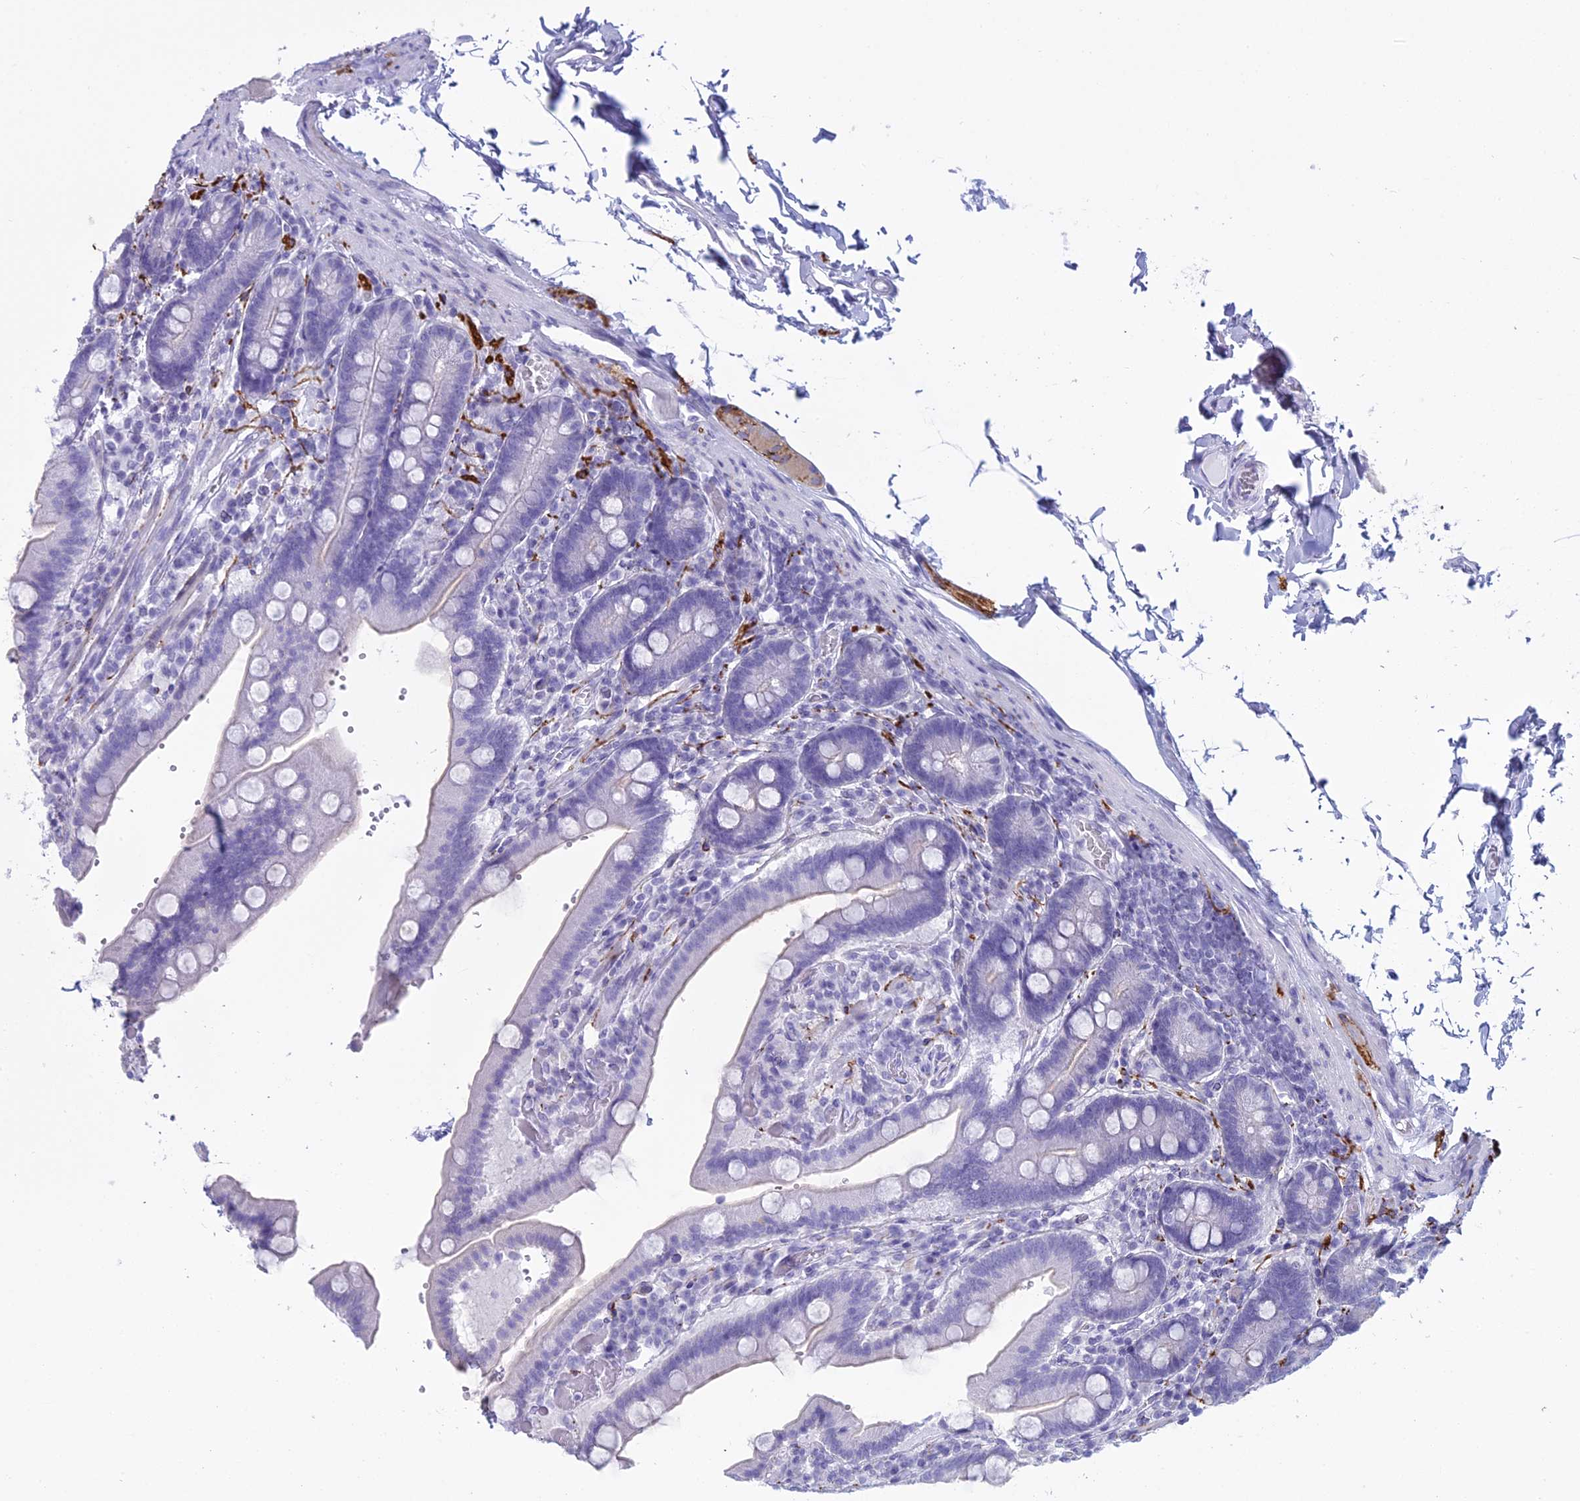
{"staining": {"intensity": "negative", "quantity": "none", "location": "none"}, "tissue": "duodenum", "cell_type": "Glandular cells", "image_type": "normal", "snomed": [{"axis": "morphology", "description": "Normal tissue, NOS"}, {"axis": "topography", "description": "Duodenum"}], "caption": "Histopathology image shows no protein expression in glandular cells of normal duodenum.", "gene": "MAP6", "patient": {"sex": "female", "age": 62}}